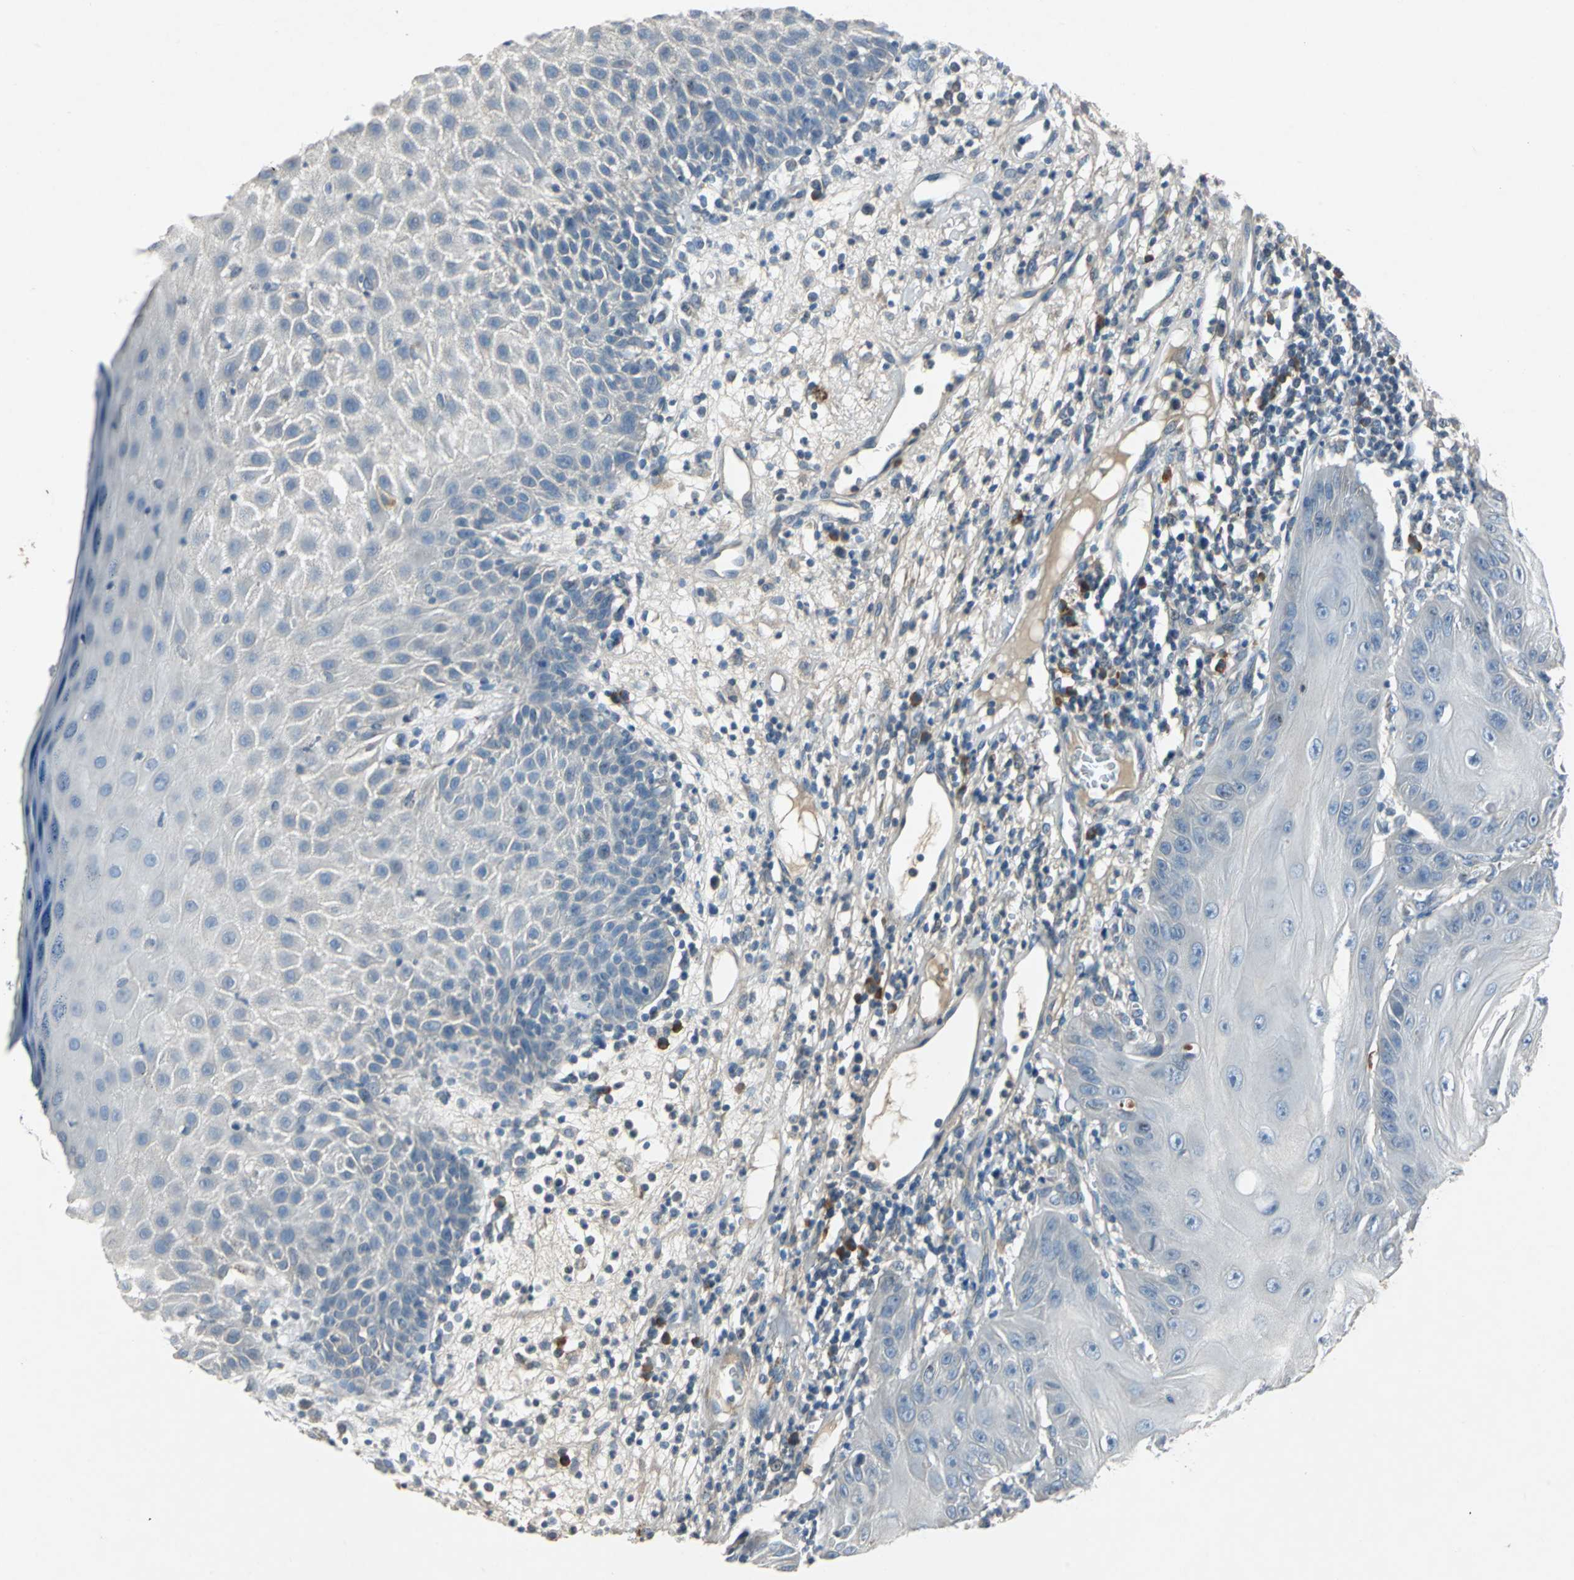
{"staining": {"intensity": "negative", "quantity": "none", "location": "none"}, "tissue": "skin cancer", "cell_type": "Tumor cells", "image_type": "cancer", "snomed": [{"axis": "morphology", "description": "Squamous cell carcinoma, NOS"}, {"axis": "topography", "description": "Skin"}], "caption": "High power microscopy micrograph of an immunohistochemistry micrograph of skin cancer, revealing no significant staining in tumor cells.", "gene": "SLC2A13", "patient": {"sex": "female", "age": 78}}